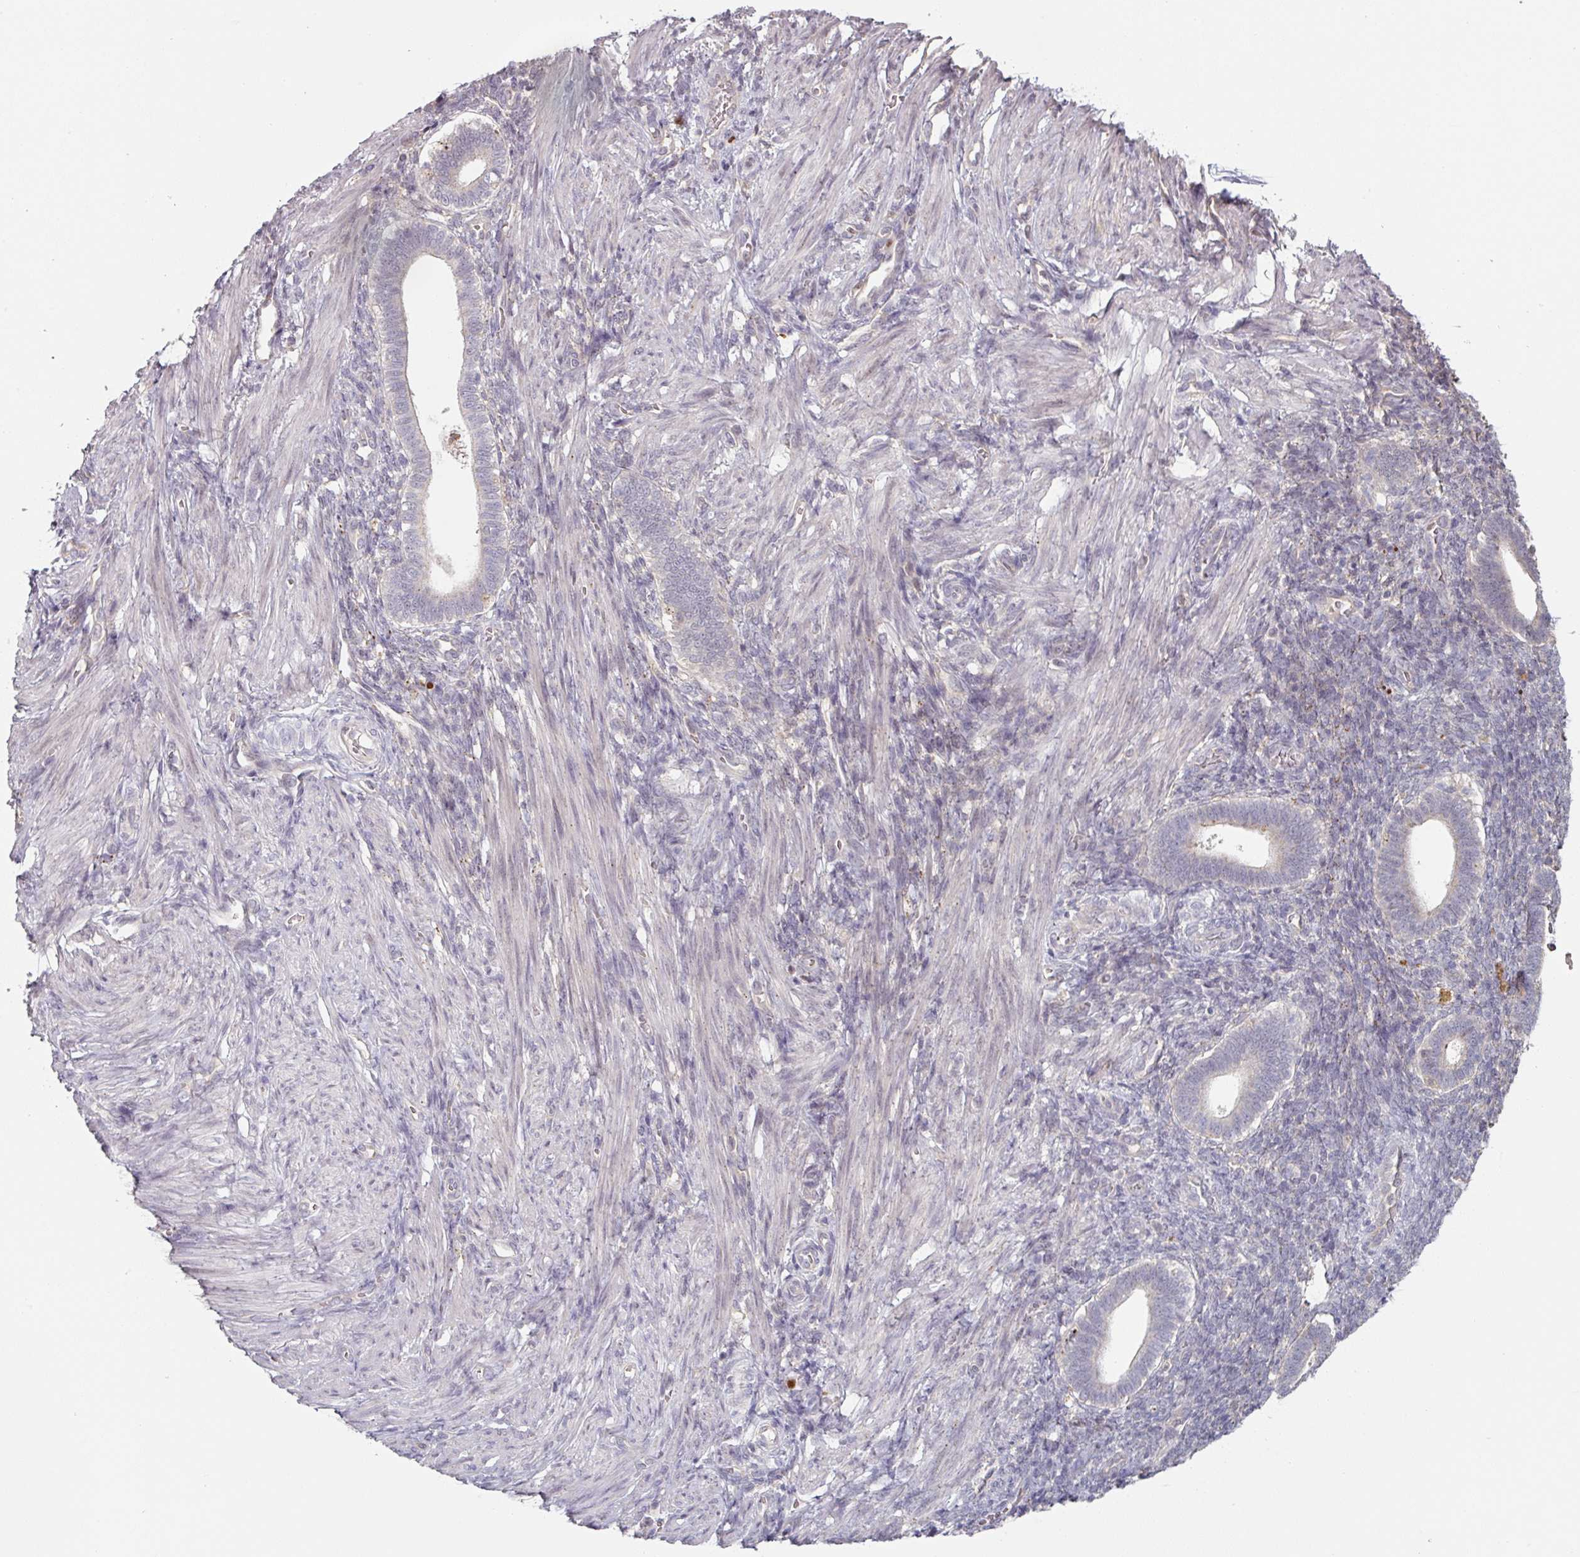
{"staining": {"intensity": "negative", "quantity": "none", "location": "none"}, "tissue": "endometrium", "cell_type": "Cells in endometrial stroma", "image_type": "normal", "snomed": [{"axis": "morphology", "description": "Normal tissue, NOS"}, {"axis": "topography", "description": "Endometrium"}], "caption": "IHC histopathology image of benign endometrium: endometrium stained with DAB (3,3'-diaminobenzidine) exhibits no significant protein positivity in cells in endometrial stroma.", "gene": "ZBTB6", "patient": {"sex": "female", "age": 34}}